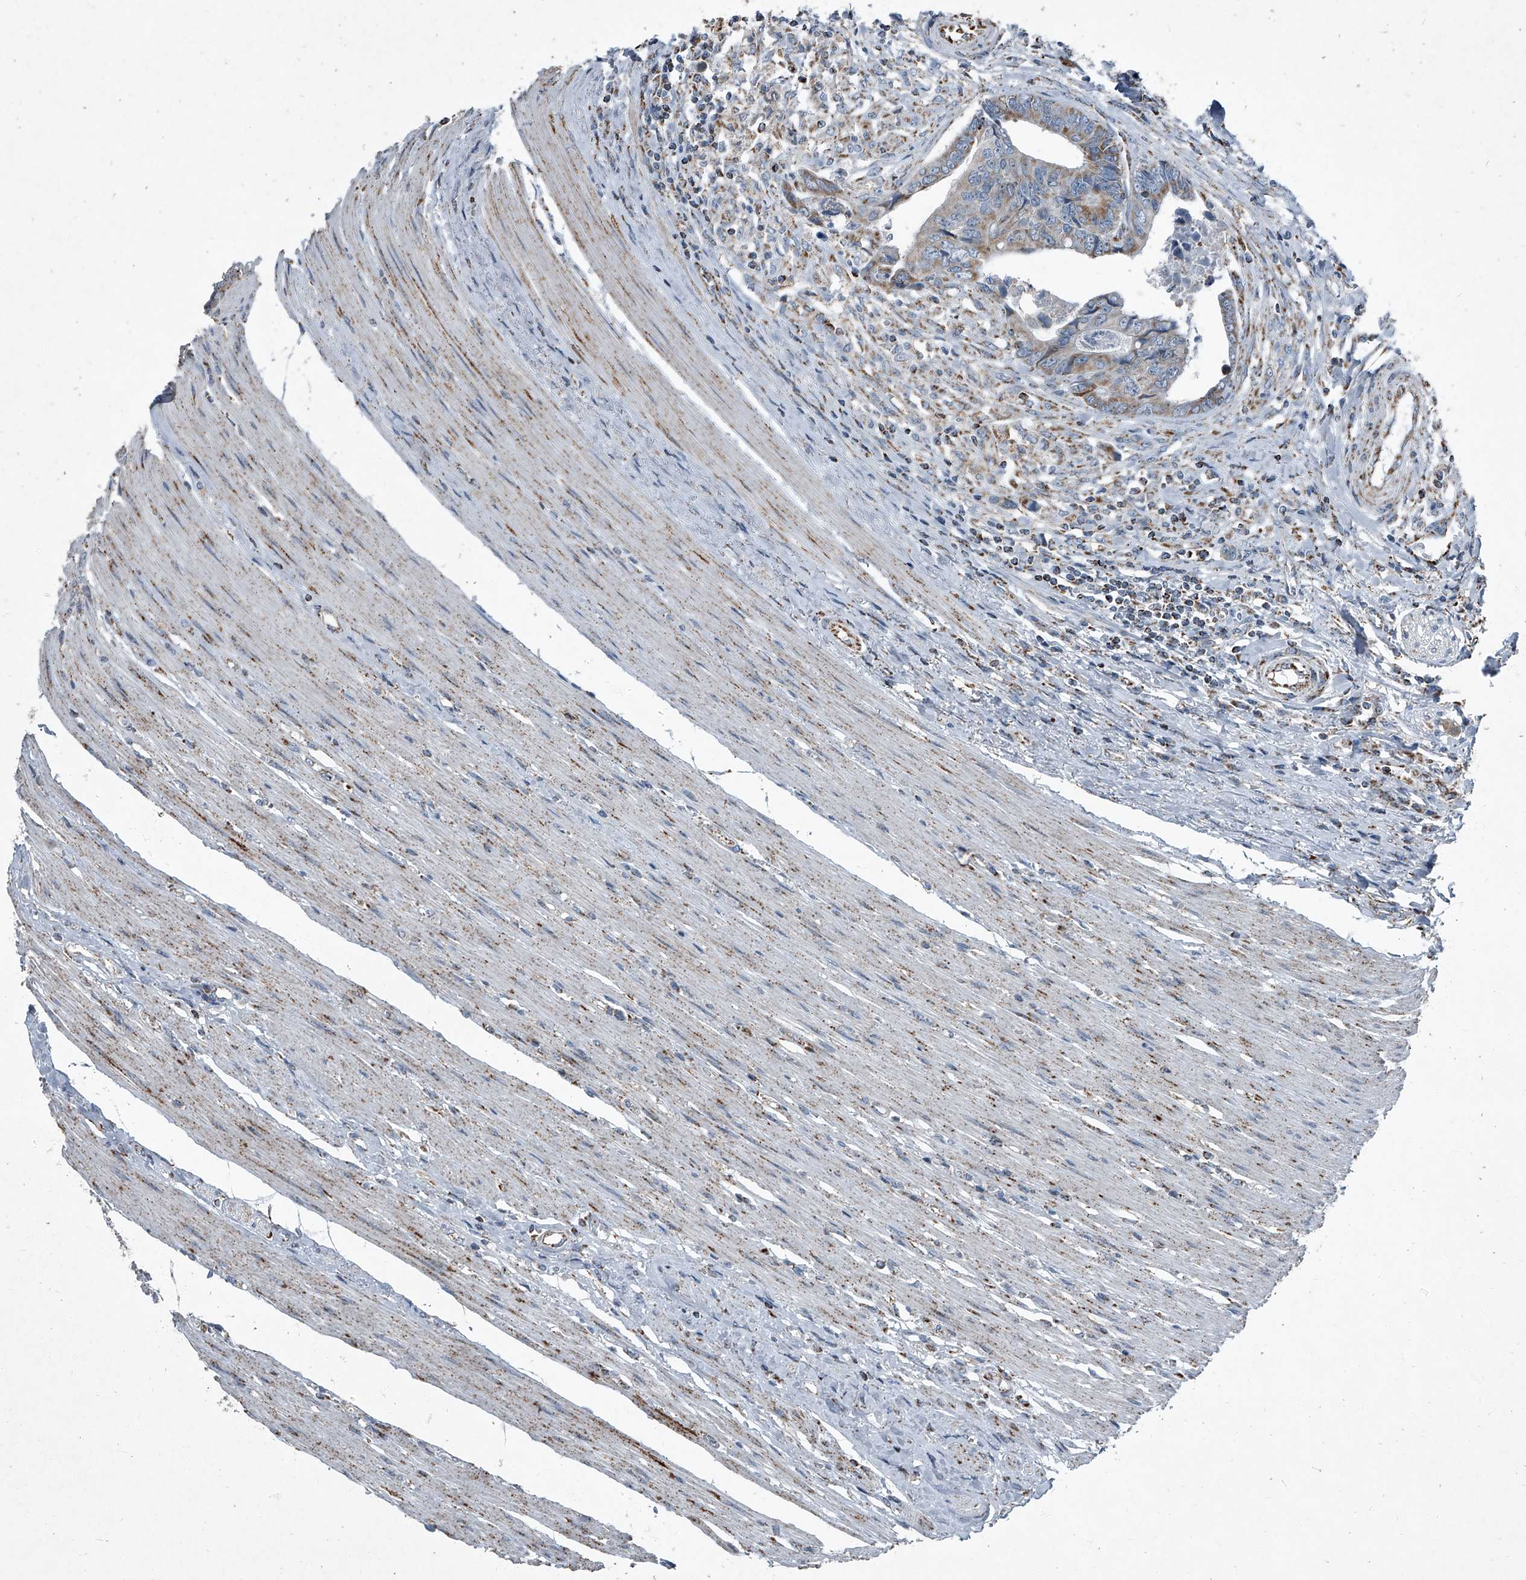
{"staining": {"intensity": "moderate", "quantity": "25%-75%", "location": "cytoplasmic/membranous"}, "tissue": "colorectal cancer", "cell_type": "Tumor cells", "image_type": "cancer", "snomed": [{"axis": "morphology", "description": "Adenocarcinoma, NOS"}, {"axis": "topography", "description": "Rectum"}], "caption": "This photomicrograph reveals IHC staining of adenocarcinoma (colorectal), with medium moderate cytoplasmic/membranous staining in about 25%-75% of tumor cells.", "gene": "CHRNA7", "patient": {"sex": "male", "age": 84}}